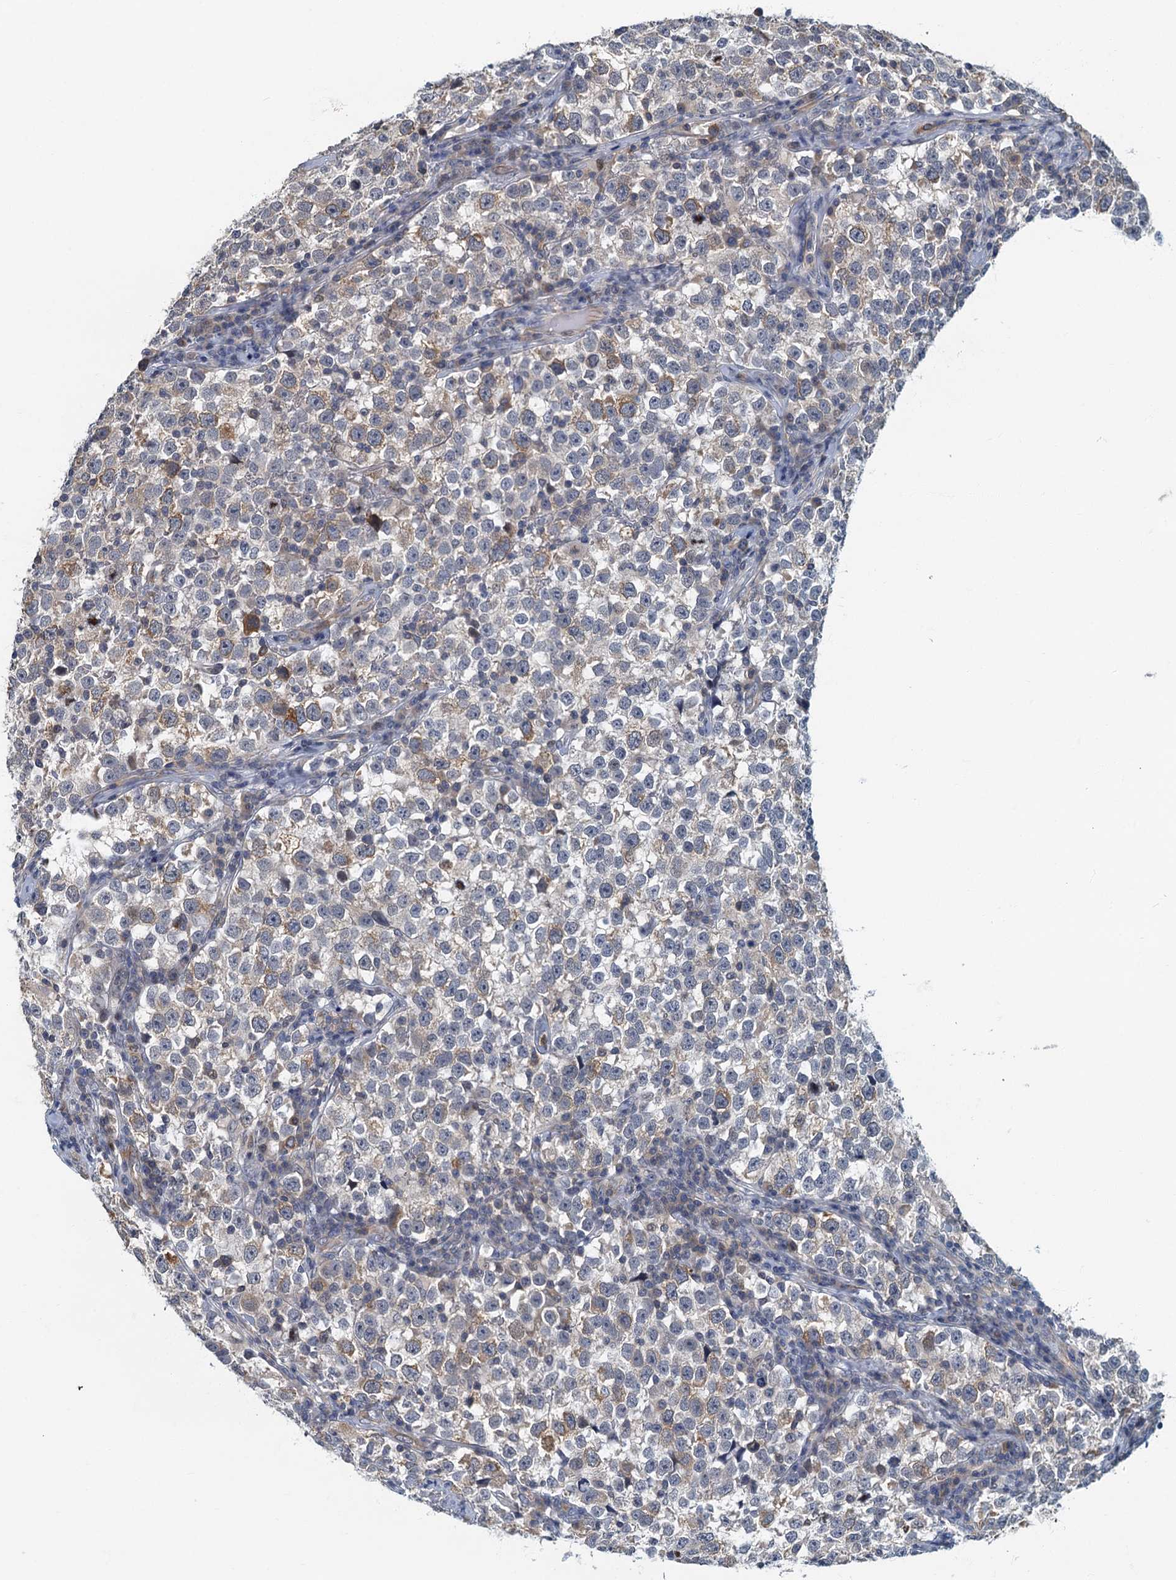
{"staining": {"intensity": "weak", "quantity": "<25%", "location": "cytoplasmic/membranous"}, "tissue": "testis cancer", "cell_type": "Tumor cells", "image_type": "cancer", "snomed": [{"axis": "morphology", "description": "Normal tissue, NOS"}, {"axis": "morphology", "description": "Seminoma, NOS"}, {"axis": "topography", "description": "Testis"}], "caption": "A high-resolution micrograph shows immunohistochemistry (IHC) staining of testis seminoma, which reveals no significant staining in tumor cells.", "gene": "CKAP2L", "patient": {"sex": "male", "age": 43}}